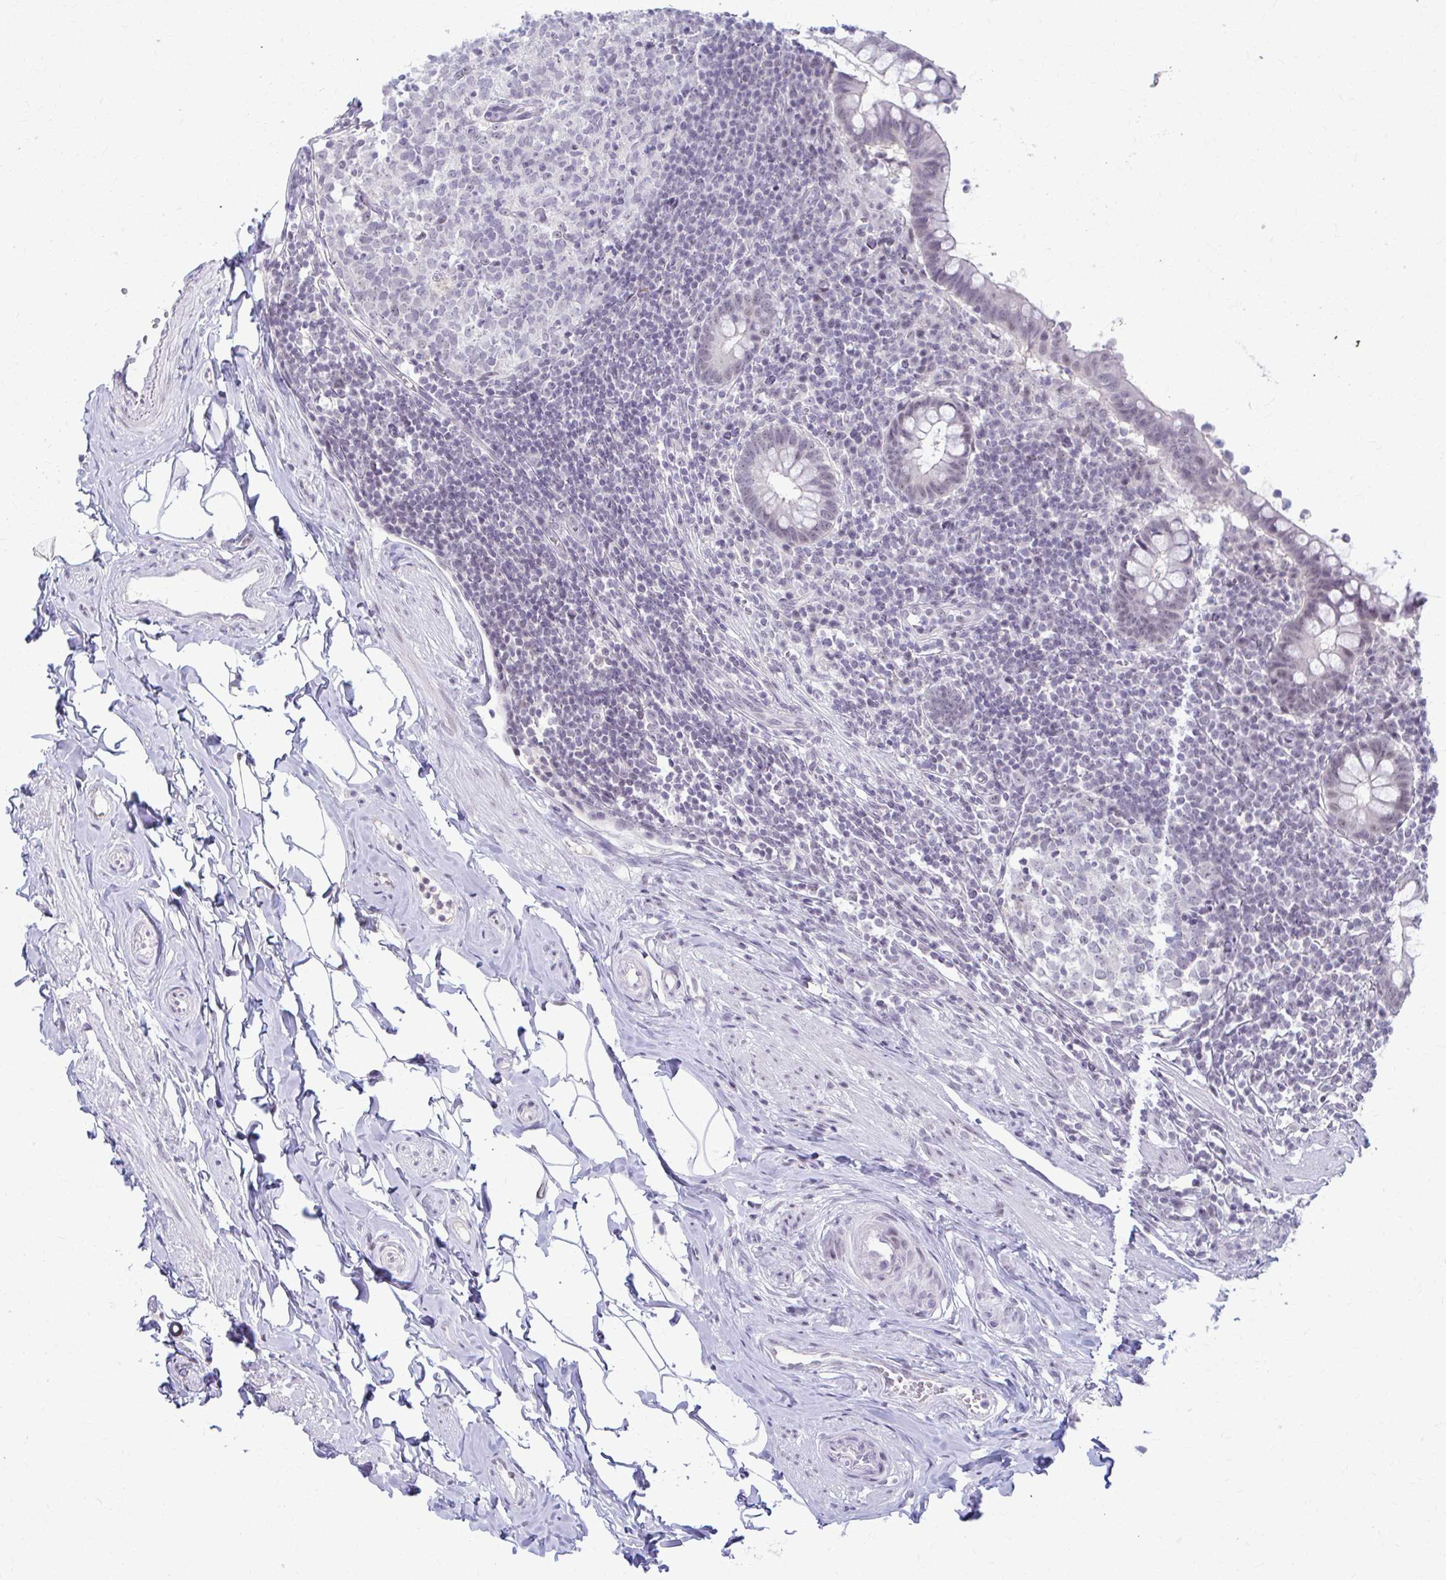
{"staining": {"intensity": "negative", "quantity": "none", "location": "none"}, "tissue": "appendix", "cell_type": "Glandular cells", "image_type": "normal", "snomed": [{"axis": "morphology", "description": "Normal tissue, NOS"}, {"axis": "topography", "description": "Appendix"}], "caption": "This is a image of IHC staining of unremarkable appendix, which shows no positivity in glandular cells. (Brightfield microscopy of DAB (3,3'-diaminobenzidine) IHC at high magnification).", "gene": "MAF1", "patient": {"sex": "female", "age": 56}}